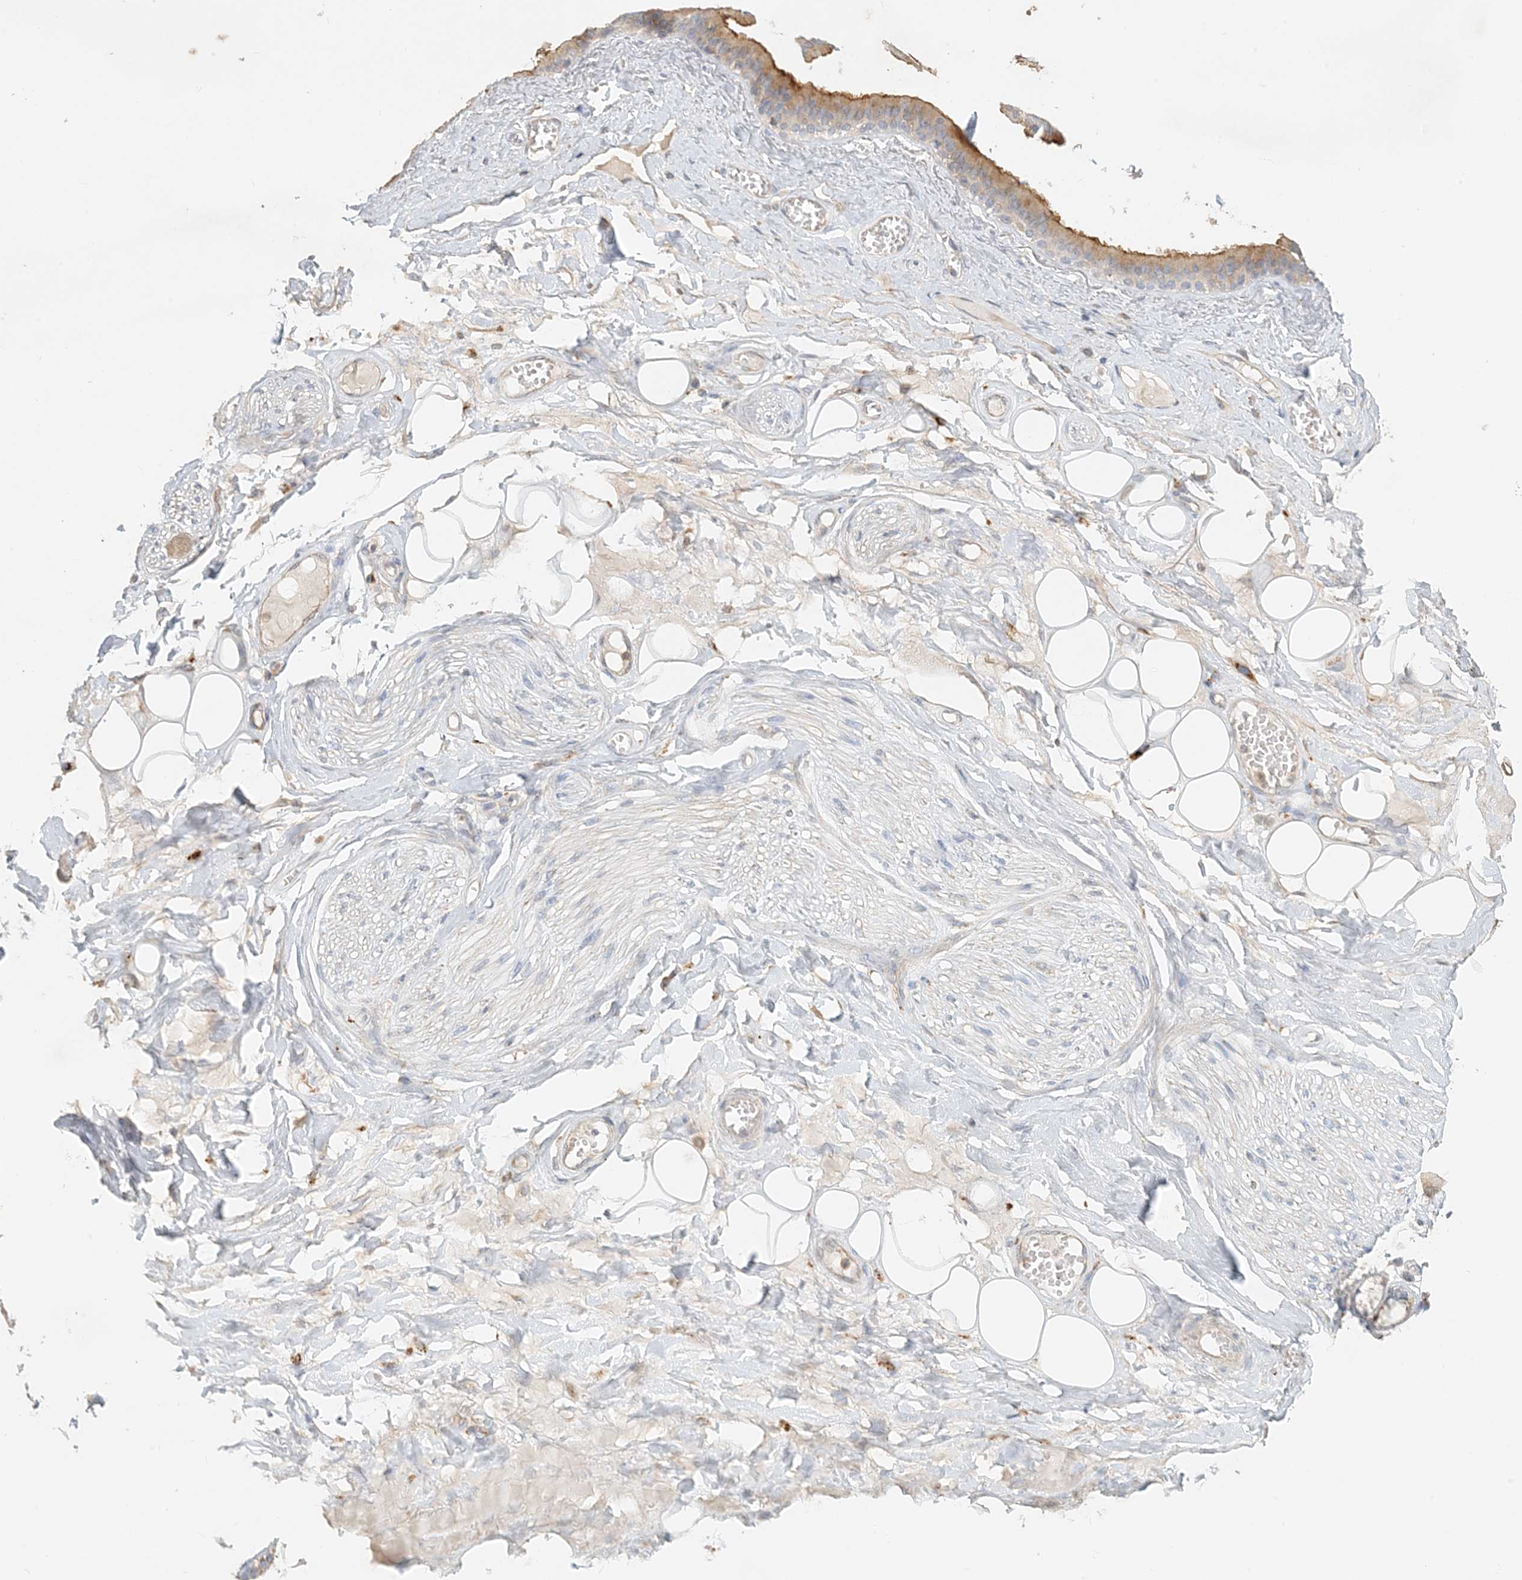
{"staining": {"intensity": "negative", "quantity": "none", "location": "none"}, "tissue": "adipose tissue", "cell_type": "Adipocytes", "image_type": "normal", "snomed": [{"axis": "morphology", "description": "Normal tissue, NOS"}, {"axis": "morphology", "description": "Inflammation, NOS"}, {"axis": "topography", "description": "Salivary gland"}, {"axis": "topography", "description": "Peripheral nerve tissue"}], "caption": "The histopathology image demonstrates no staining of adipocytes in benign adipose tissue.", "gene": "SPPL2A", "patient": {"sex": "female", "age": 75}}